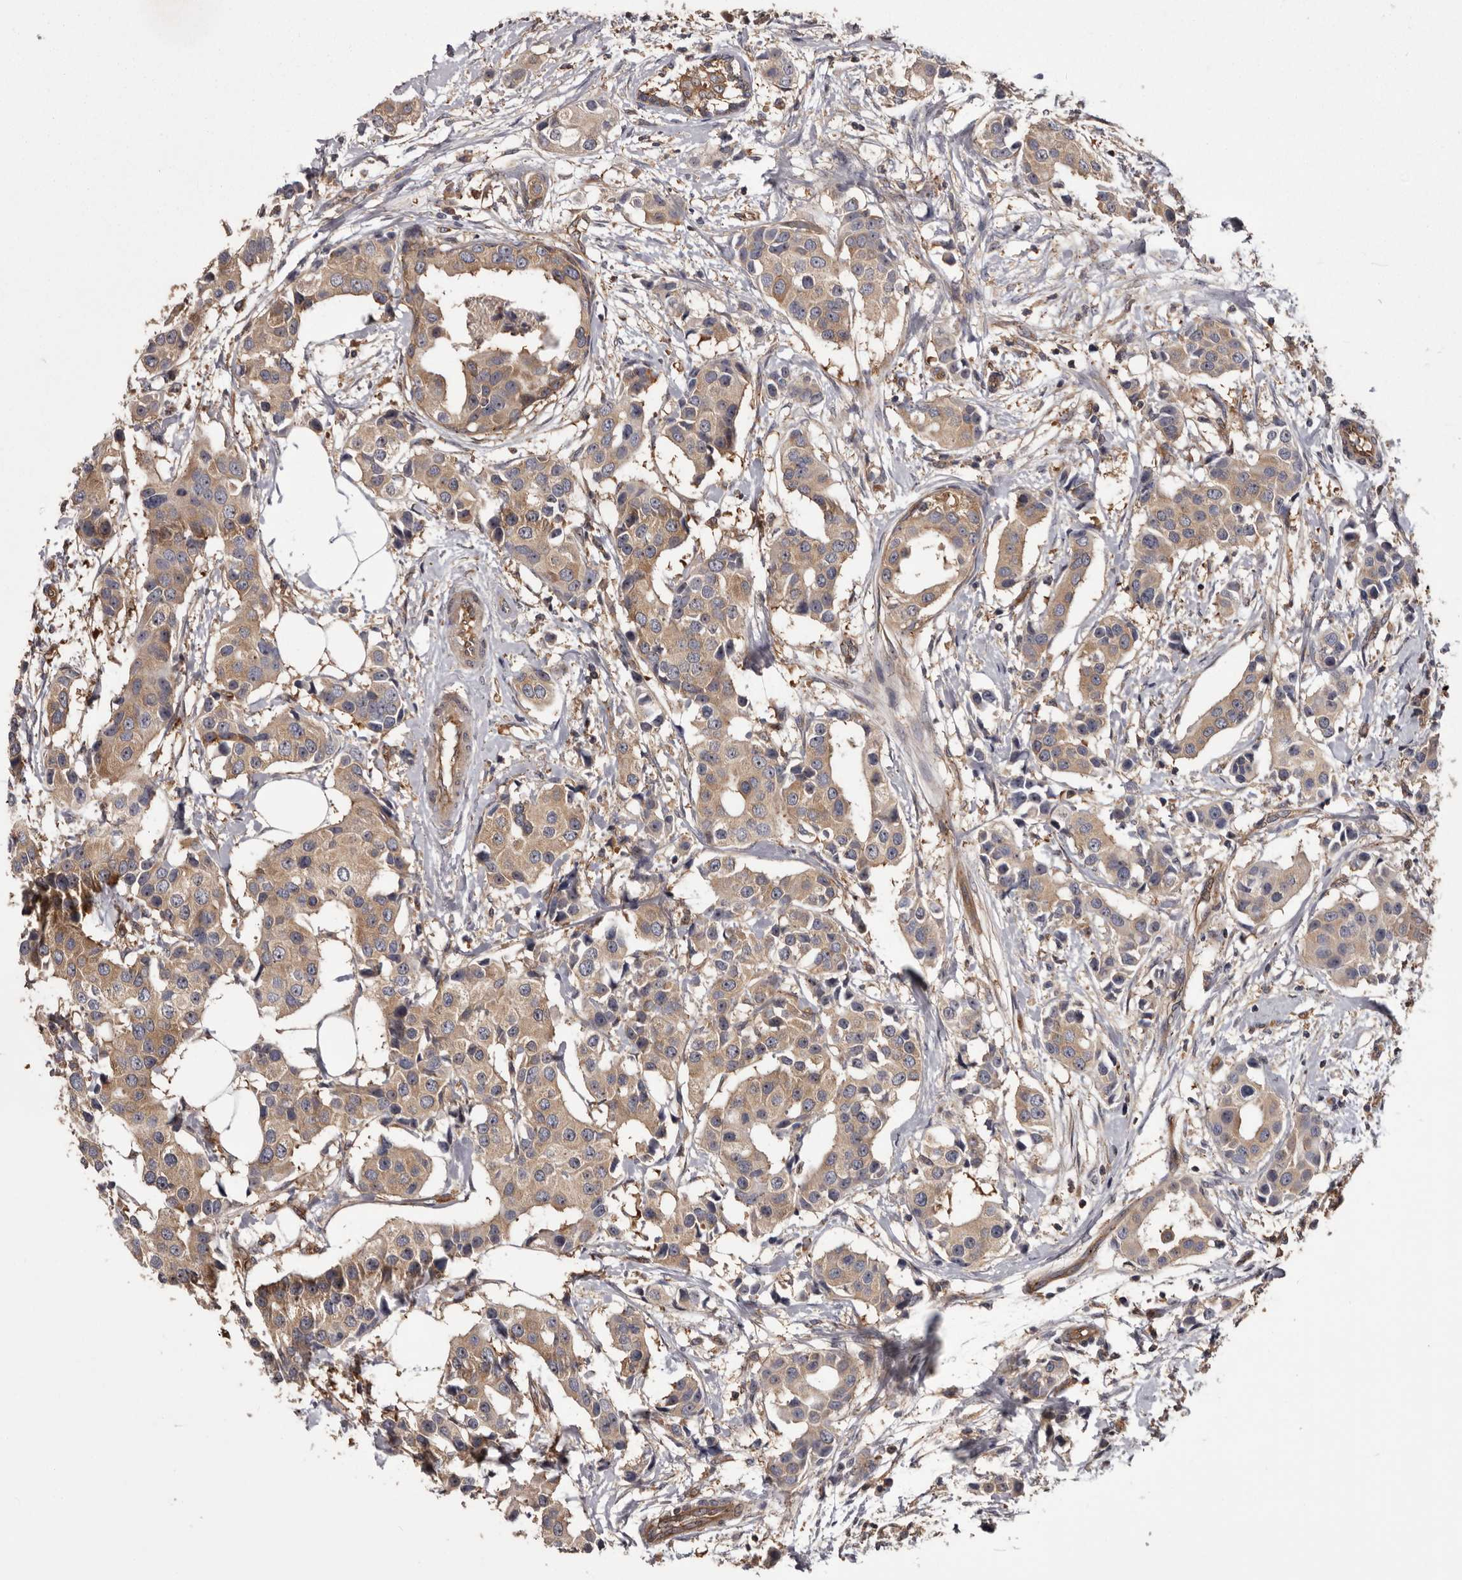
{"staining": {"intensity": "weak", "quantity": ">75%", "location": "cytoplasmic/membranous"}, "tissue": "breast cancer", "cell_type": "Tumor cells", "image_type": "cancer", "snomed": [{"axis": "morphology", "description": "Normal tissue, NOS"}, {"axis": "morphology", "description": "Duct carcinoma"}, {"axis": "topography", "description": "Breast"}], "caption": "This is a photomicrograph of immunohistochemistry (IHC) staining of infiltrating ductal carcinoma (breast), which shows weak staining in the cytoplasmic/membranous of tumor cells.", "gene": "DARS1", "patient": {"sex": "female", "age": 39}}